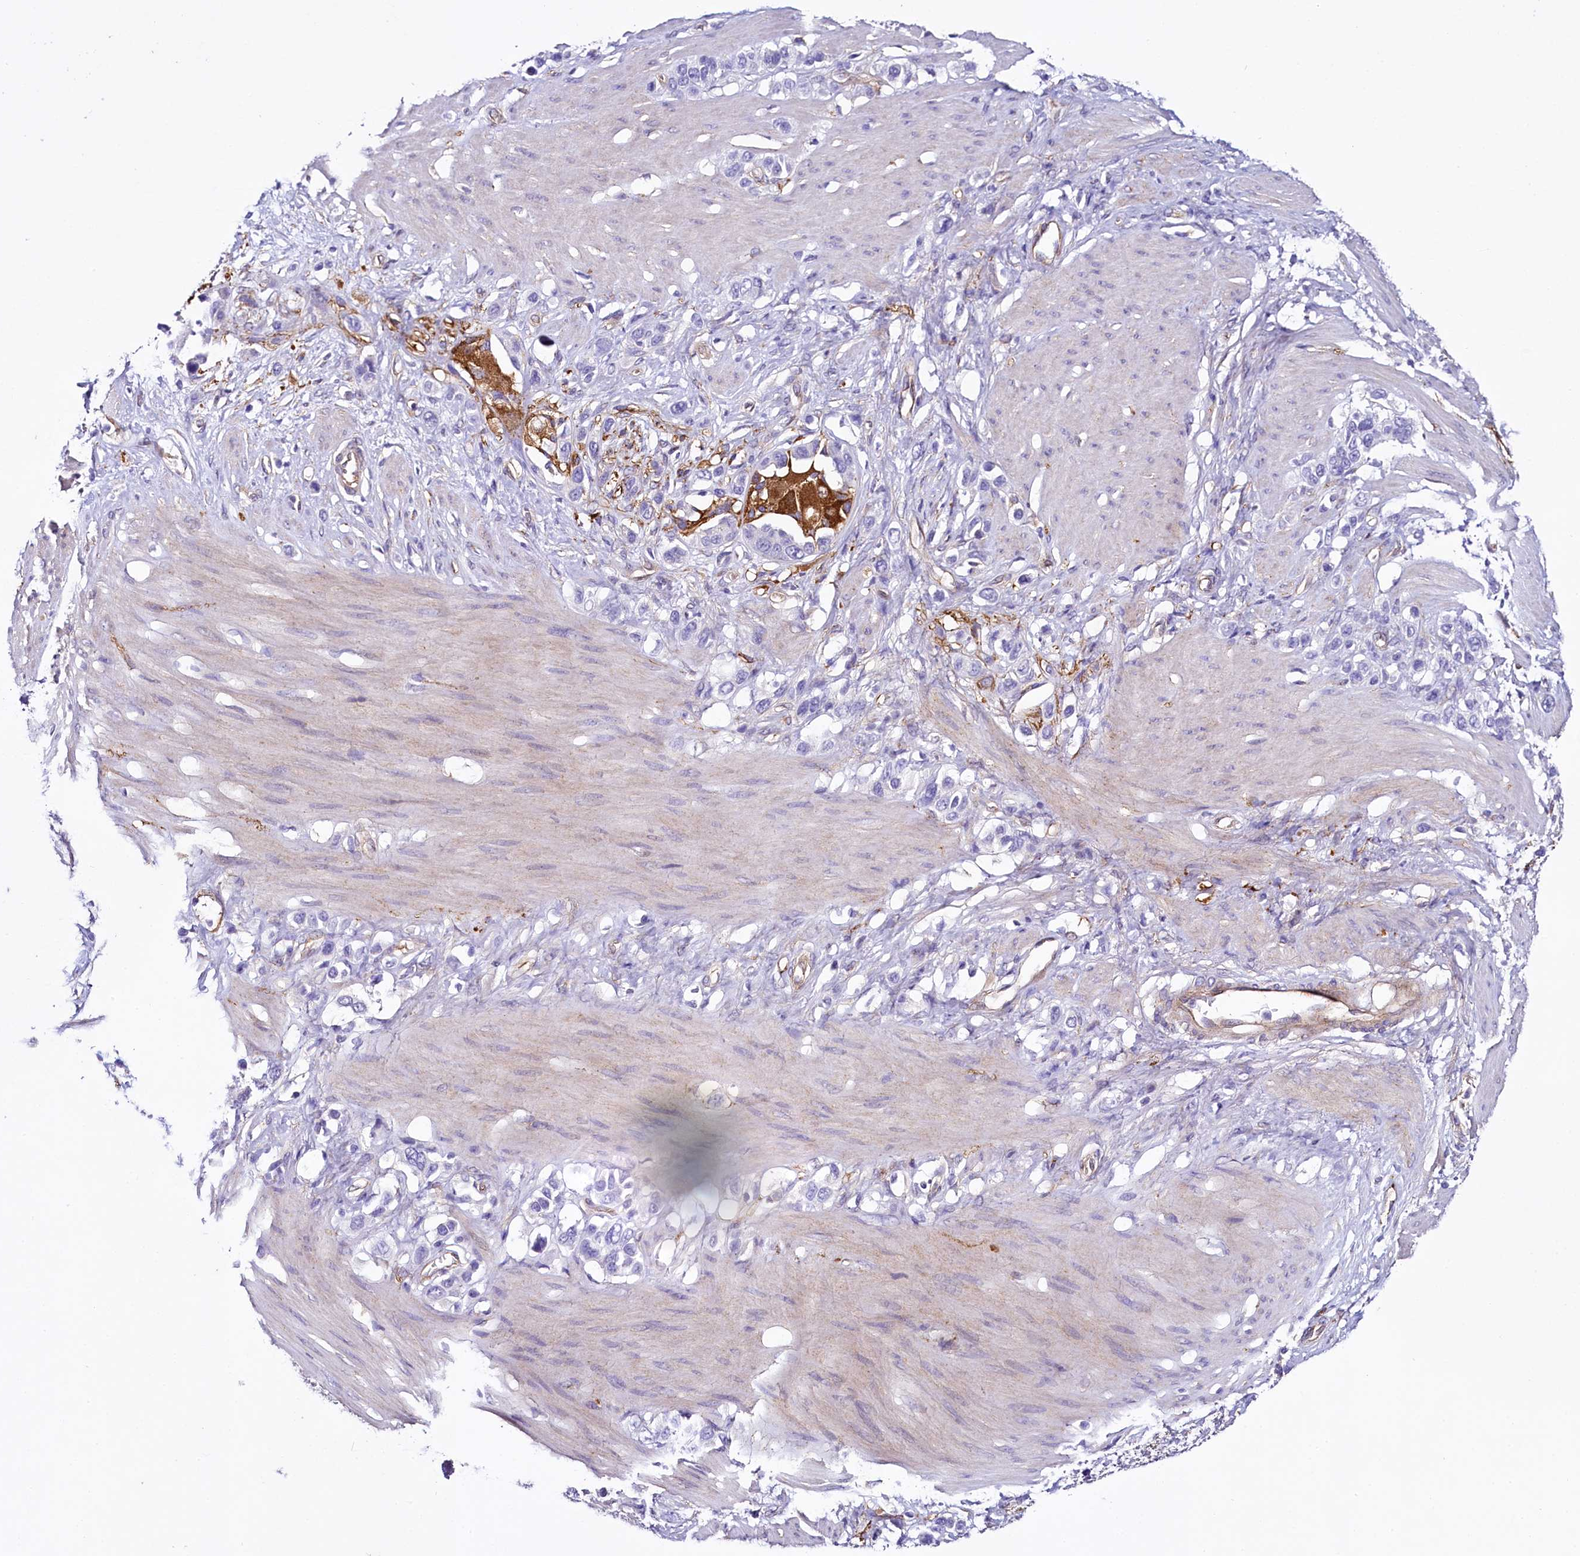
{"staining": {"intensity": "negative", "quantity": "none", "location": "none"}, "tissue": "stomach cancer", "cell_type": "Tumor cells", "image_type": "cancer", "snomed": [{"axis": "morphology", "description": "Adenocarcinoma, NOS"}, {"axis": "morphology", "description": "Adenocarcinoma, High grade"}, {"axis": "topography", "description": "Stomach, upper"}, {"axis": "topography", "description": "Stomach, lower"}], "caption": "This histopathology image is of stomach cancer stained with immunohistochemistry to label a protein in brown with the nuclei are counter-stained blue. There is no staining in tumor cells.", "gene": "STXBP1", "patient": {"sex": "female", "age": 65}}